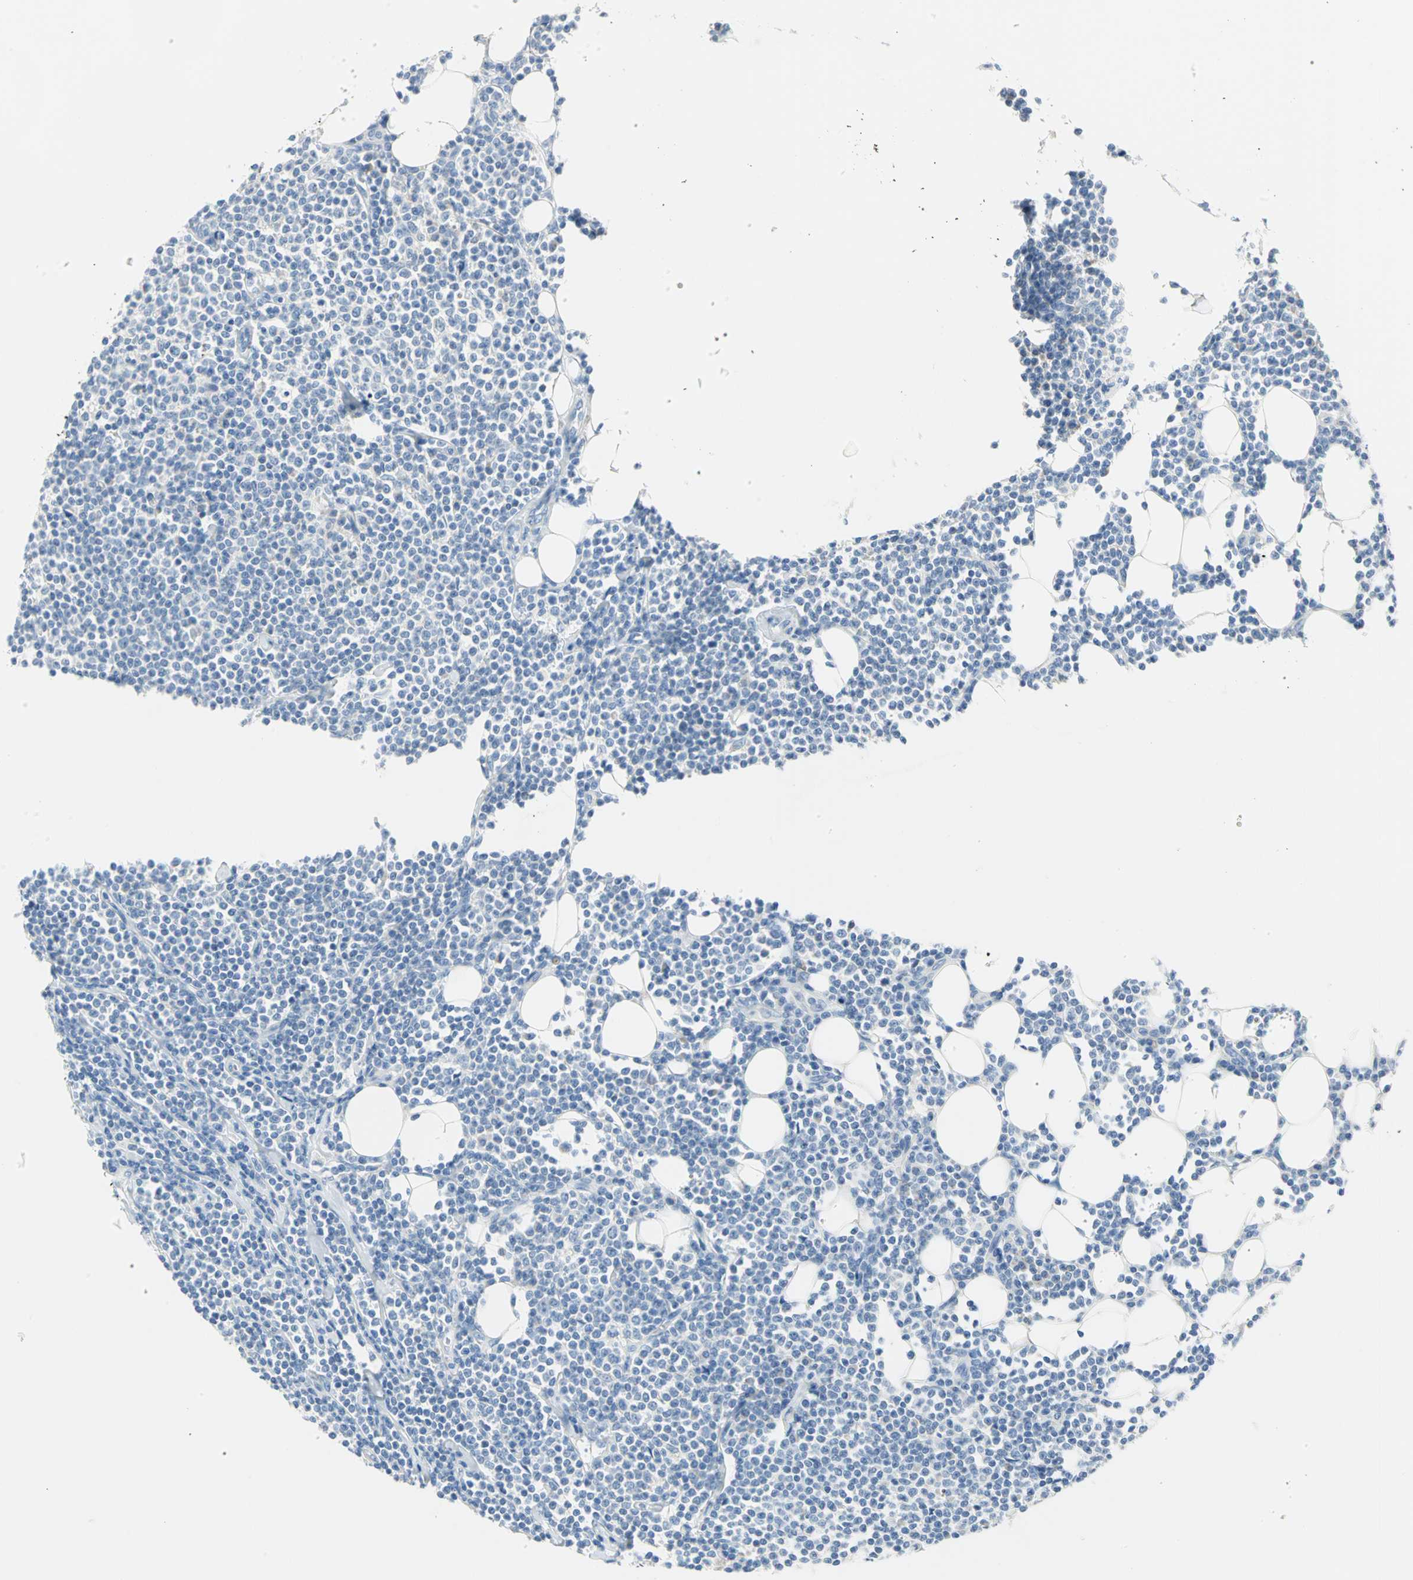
{"staining": {"intensity": "negative", "quantity": "none", "location": "none"}, "tissue": "lymphoma", "cell_type": "Tumor cells", "image_type": "cancer", "snomed": [{"axis": "morphology", "description": "Malignant lymphoma, non-Hodgkin's type, Low grade"}, {"axis": "topography", "description": "Soft tissue"}], "caption": "The IHC photomicrograph has no significant expression in tumor cells of lymphoma tissue.", "gene": "ALOX15", "patient": {"sex": "male", "age": 92}}